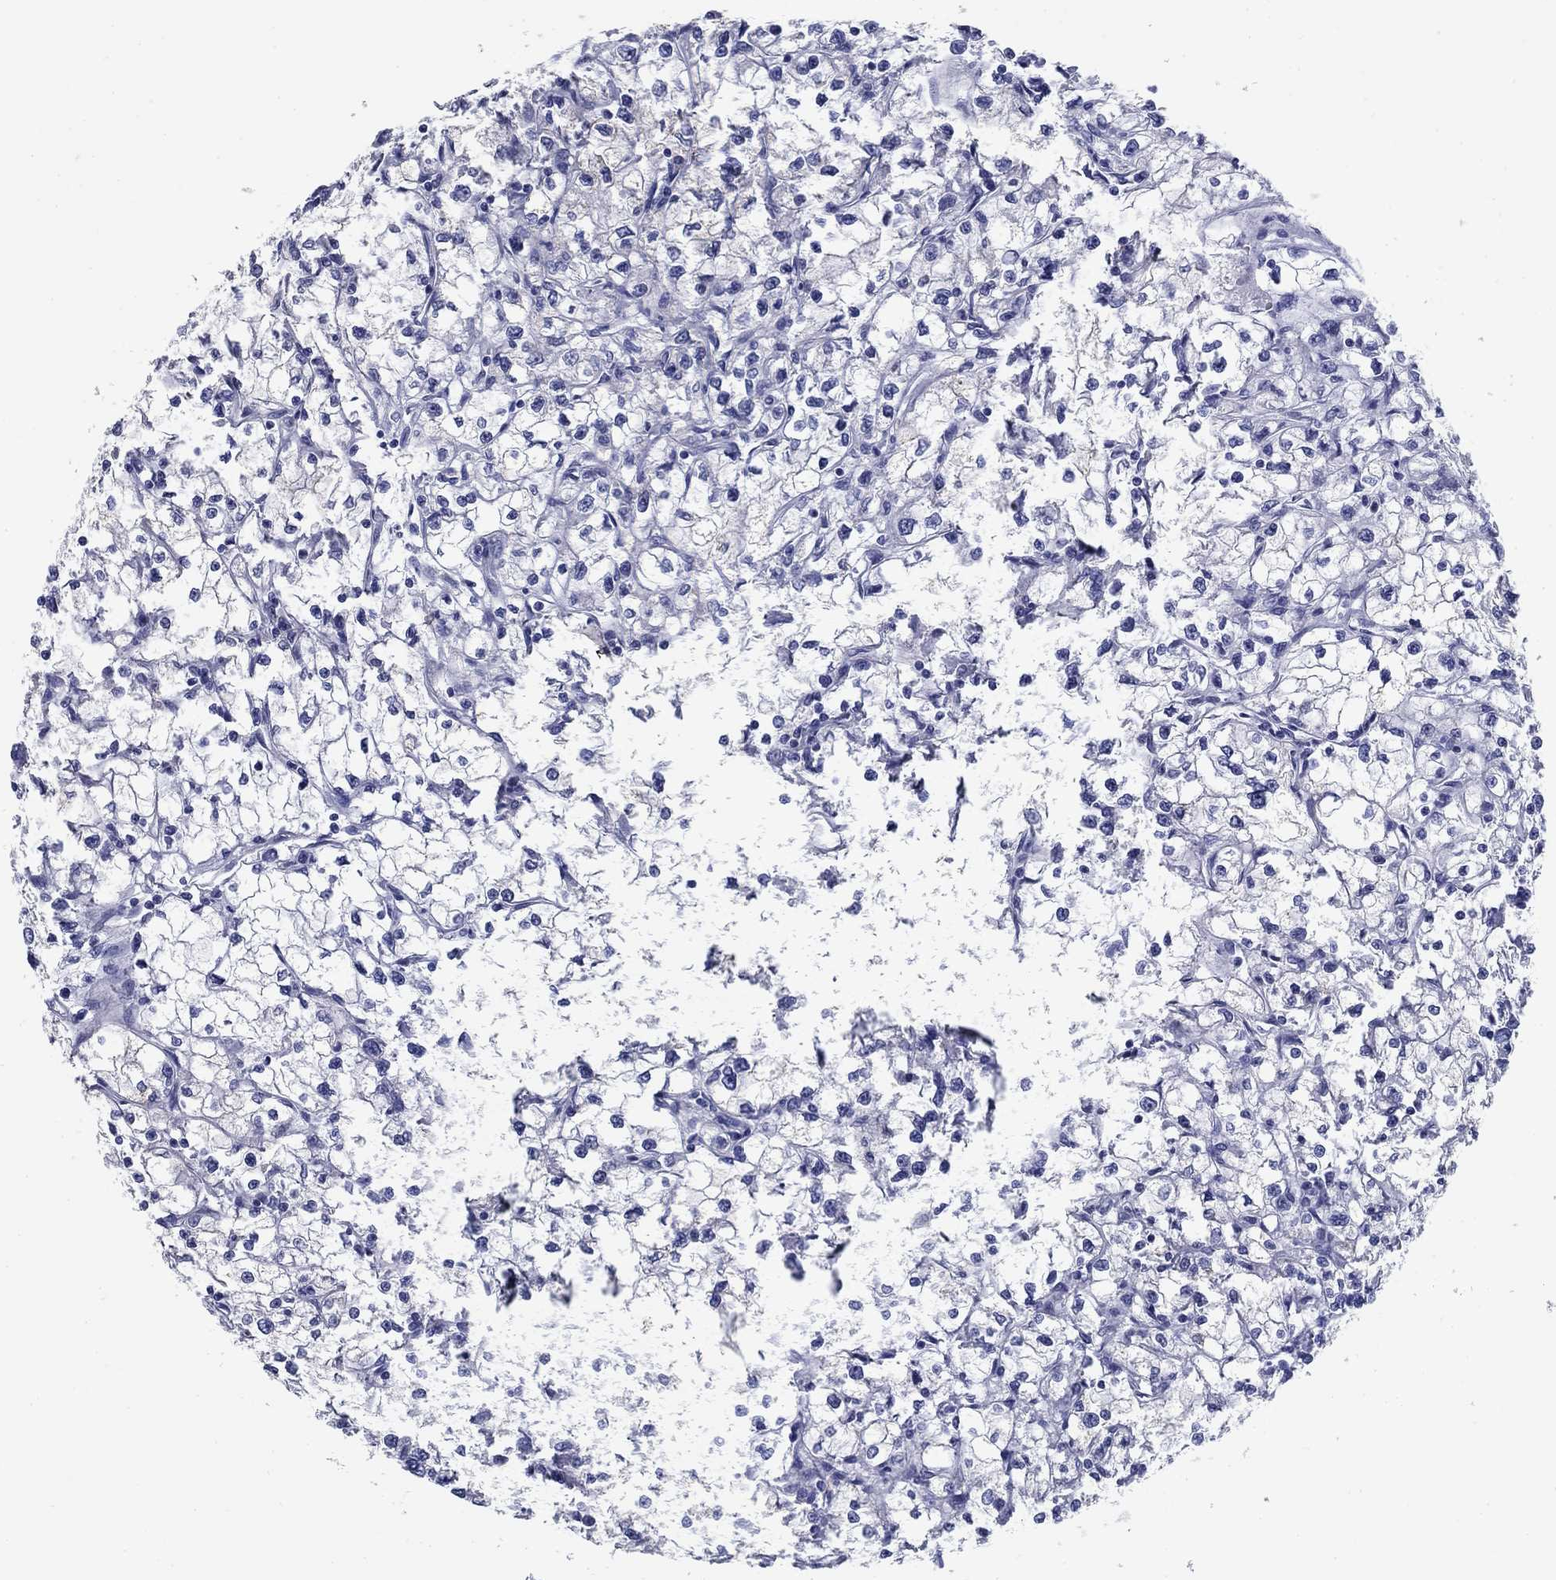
{"staining": {"intensity": "negative", "quantity": "none", "location": "none"}, "tissue": "renal cancer", "cell_type": "Tumor cells", "image_type": "cancer", "snomed": [{"axis": "morphology", "description": "Adenocarcinoma, NOS"}, {"axis": "topography", "description": "Kidney"}], "caption": "Protein analysis of renal cancer exhibits no significant staining in tumor cells.", "gene": "PRKCG", "patient": {"sex": "male", "age": 67}}